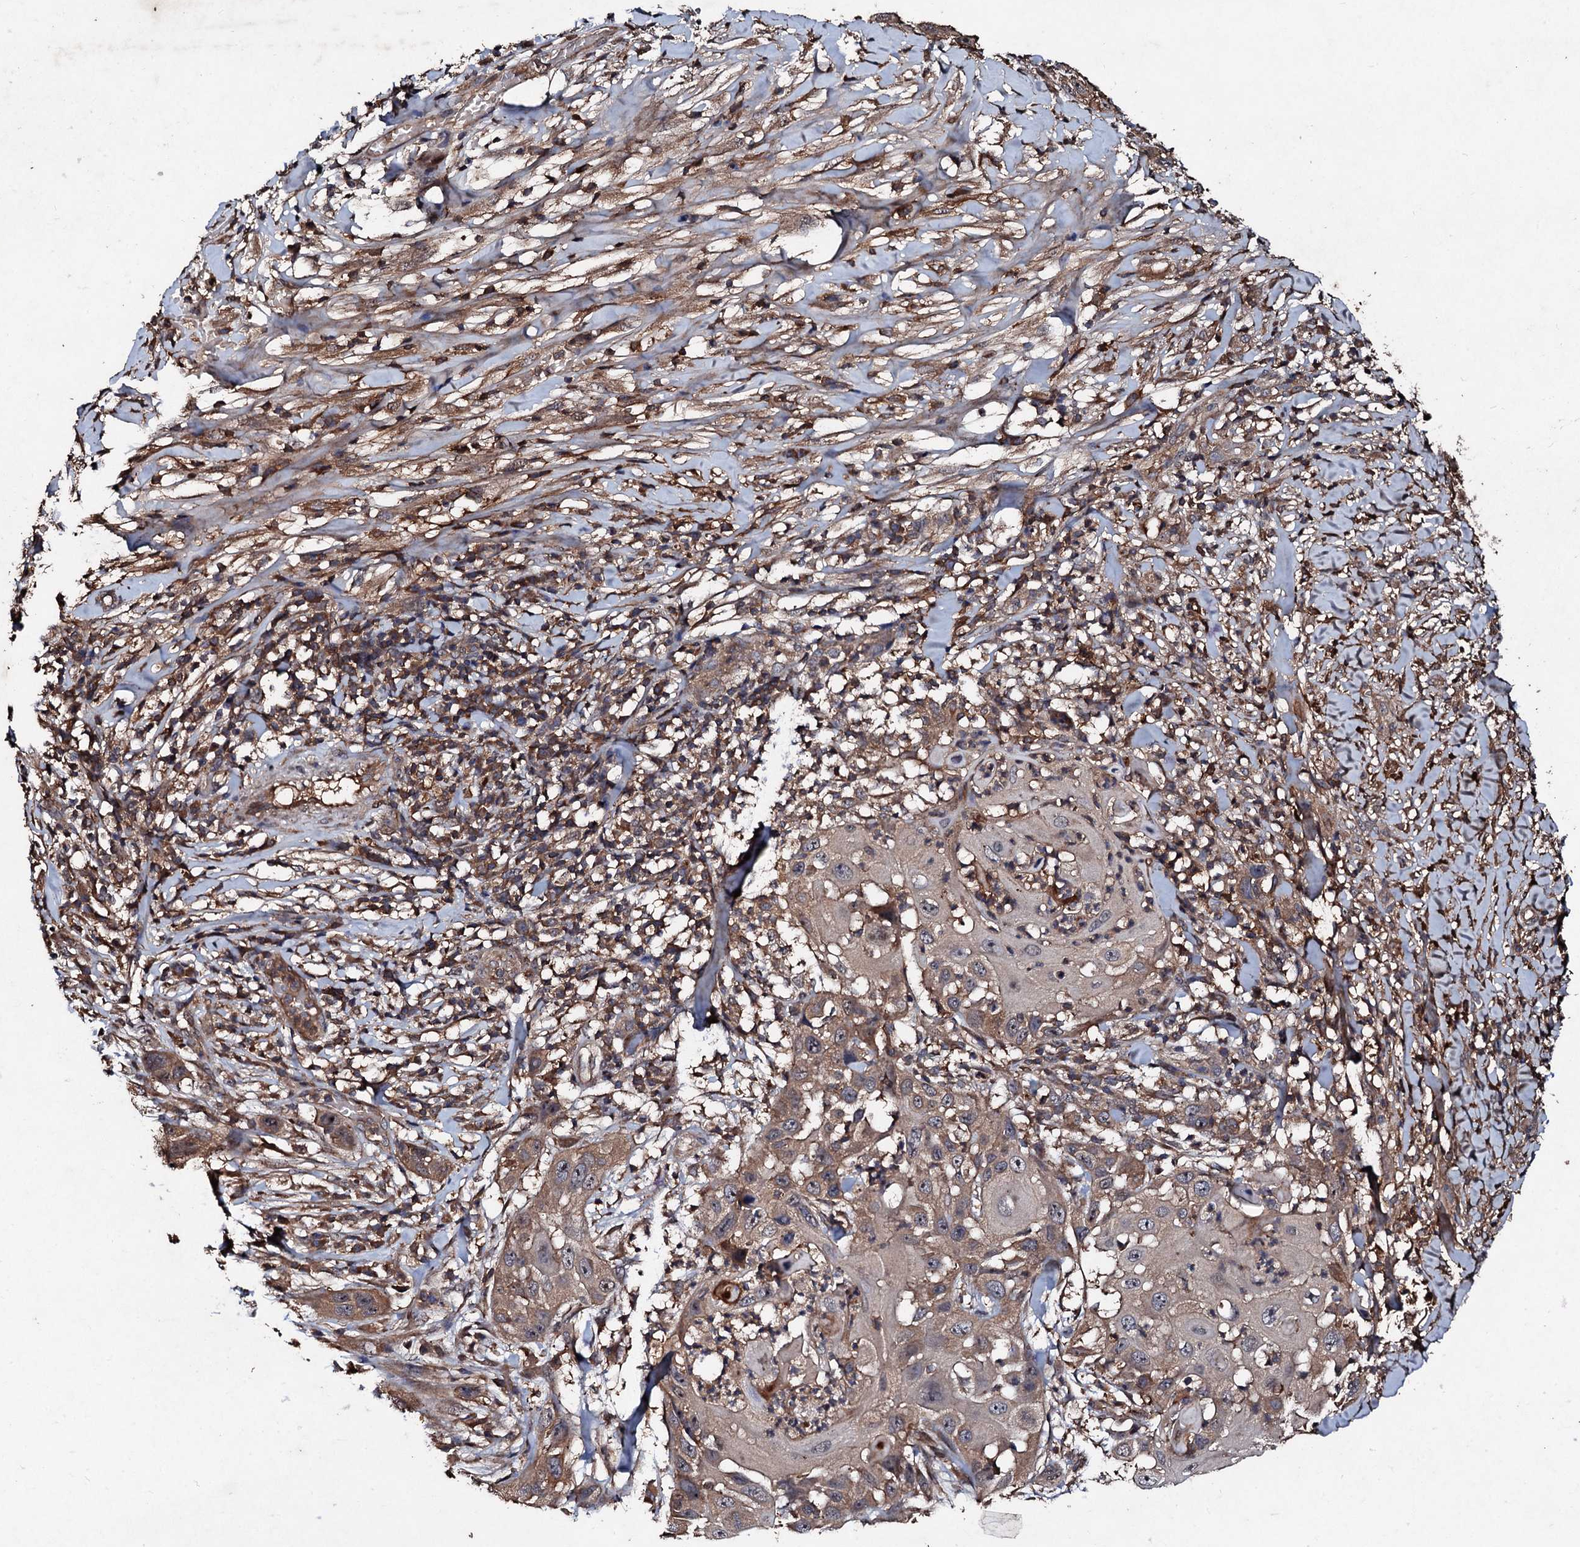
{"staining": {"intensity": "moderate", "quantity": "25%-75%", "location": "cytoplasmic/membranous"}, "tissue": "skin cancer", "cell_type": "Tumor cells", "image_type": "cancer", "snomed": [{"axis": "morphology", "description": "Squamous cell carcinoma, NOS"}, {"axis": "topography", "description": "Skin"}], "caption": "A brown stain shows moderate cytoplasmic/membranous expression of a protein in human skin squamous cell carcinoma tumor cells.", "gene": "KERA", "patient": {"sex": "female", "age": 44}}